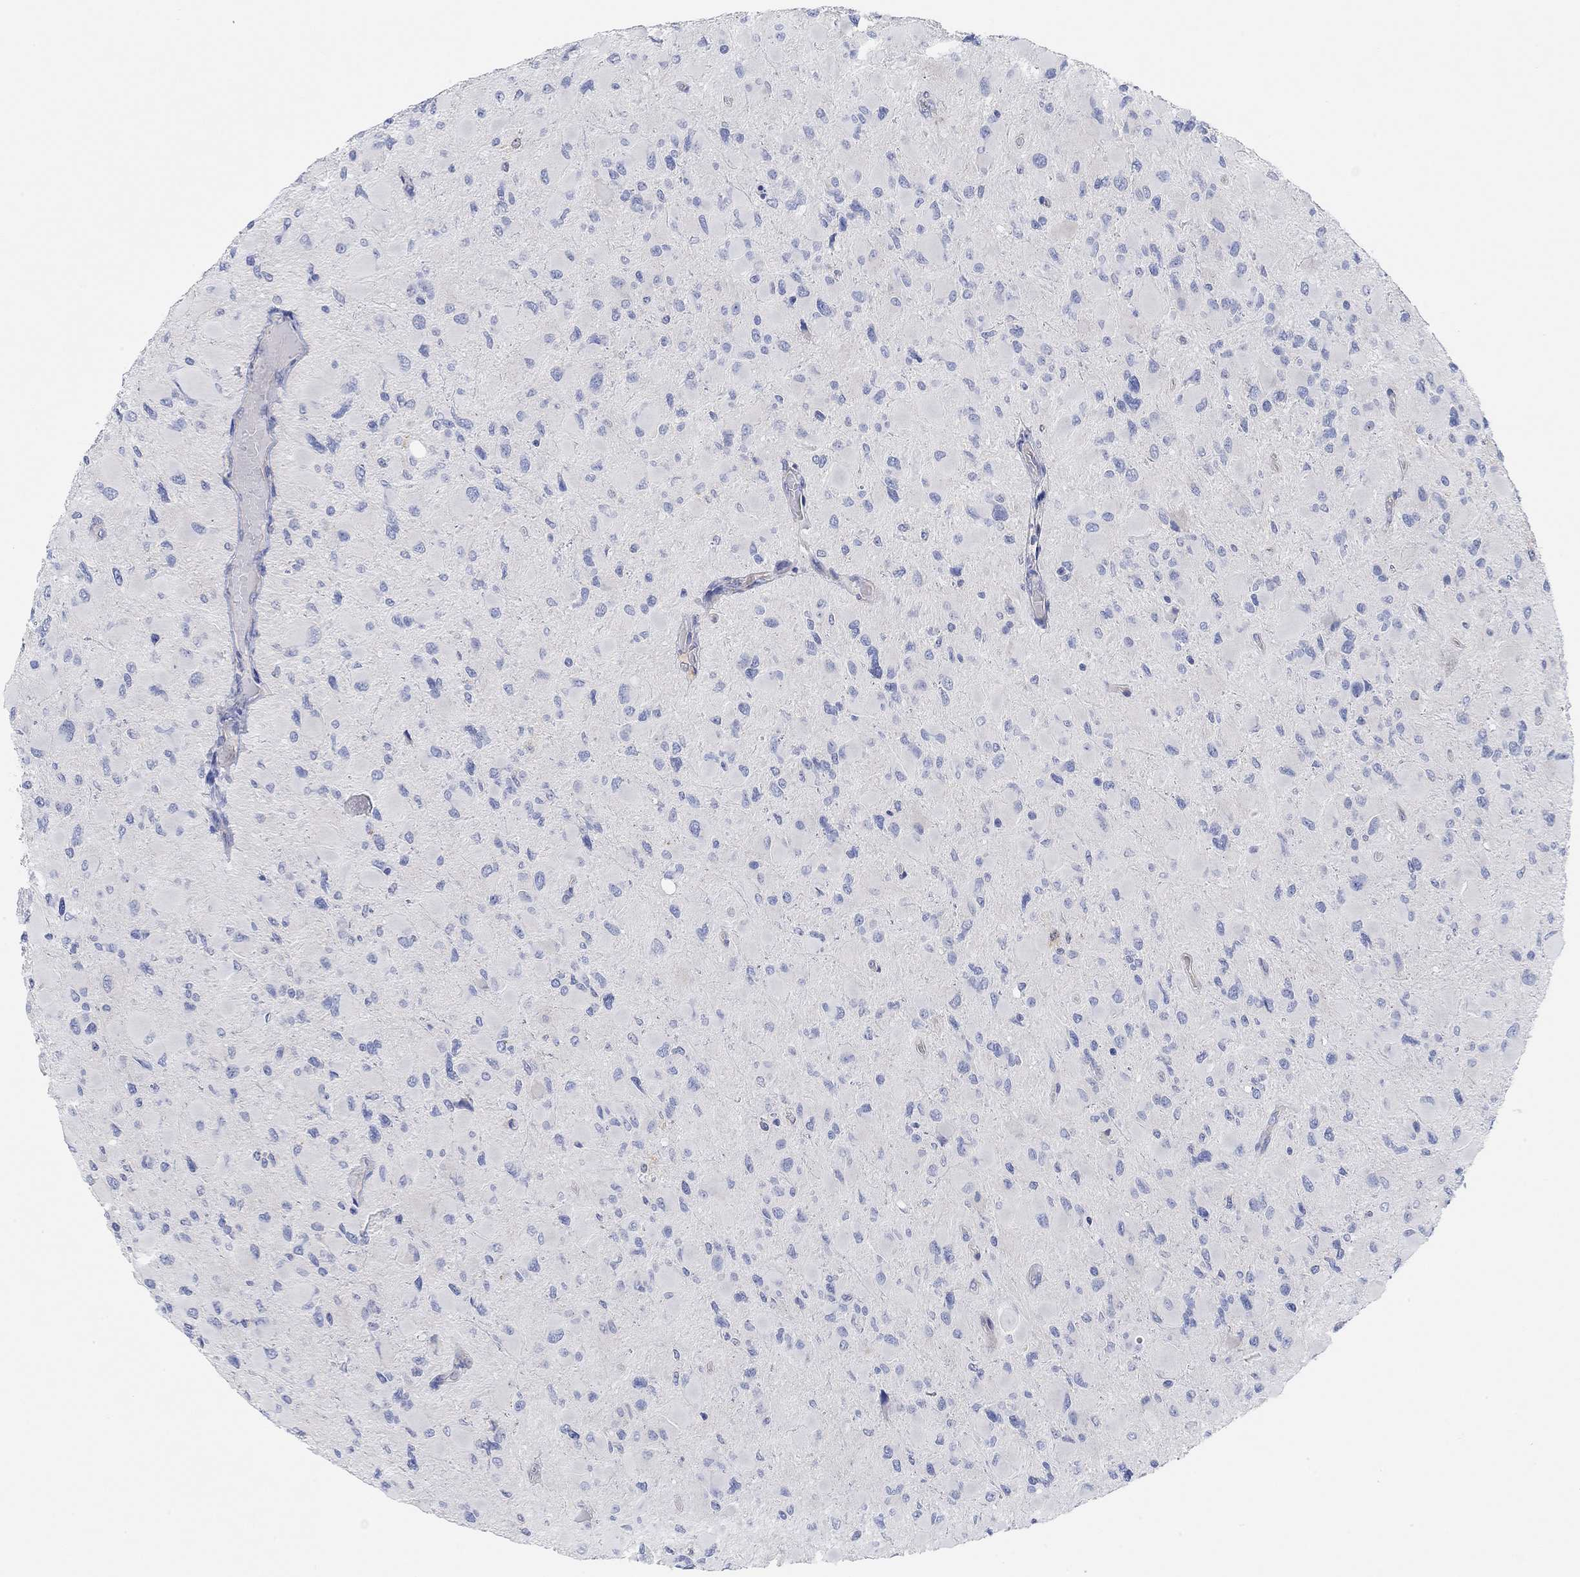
{"staining": {"intensity": "negative", "quantity": "none", "location": "none"}, "tissue": "glioma", "cell_type": "Tumor cells", "image_type": "cancer", "snomed": [{"axis": "morphology", "description": "Glioma, malignant, High grade"}, {"axis": "topography", "description": "Cerebral cortex"}], "caption": "High-grade glioma (malignant) stained for a protein using immunohistochemistry demonstrates no positivity tumor cells.", "gene": "RGS1", "patient": {"sex": "female", "age": 36}}